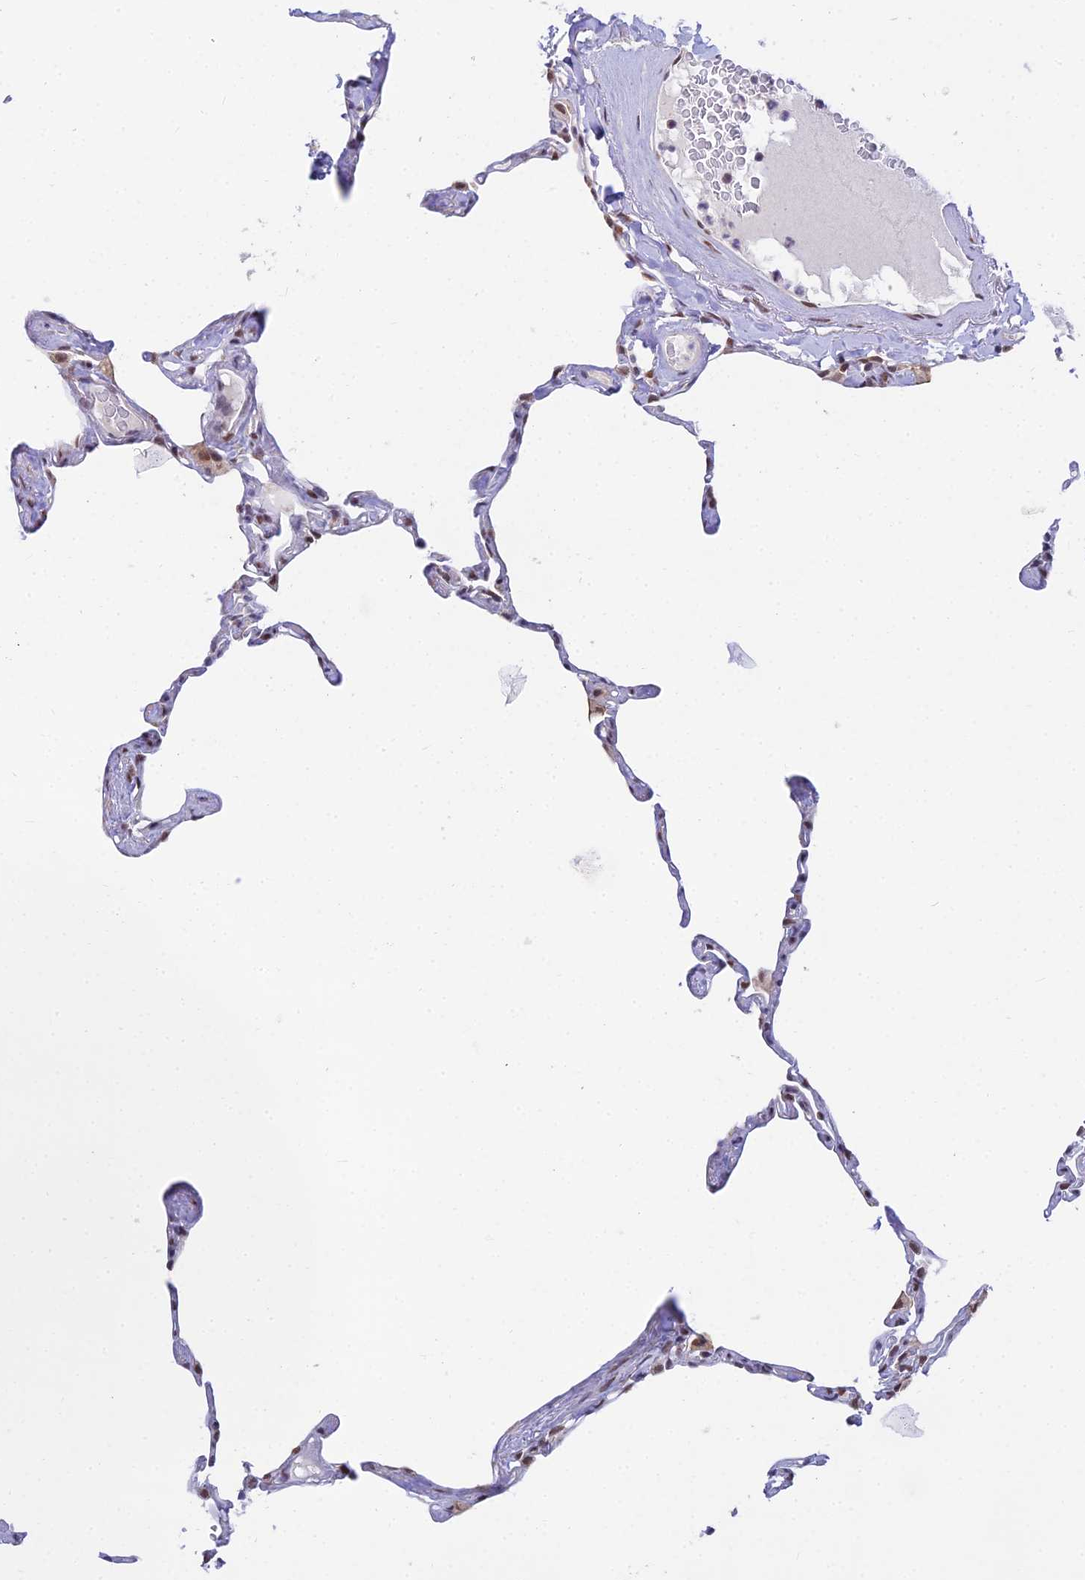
{"staining": {"intensity": "moderate", "quantity": "<25%", "location": "nuclear"}, "tissue": "lung", "cell_type": "Alveolar cells", "image_type": "normal", "snomed": [{"axis": "morphology", "description": "Normal tissue, NOS"}, {"axis": "topography", "description": "Lung"}], "caption": "Protein analysis of normal lung reveals moderate nuclear staining in about <25% of alveolar cells.", "gene": "C2orf49", "patient": {"sex": "male", "age": 65}}